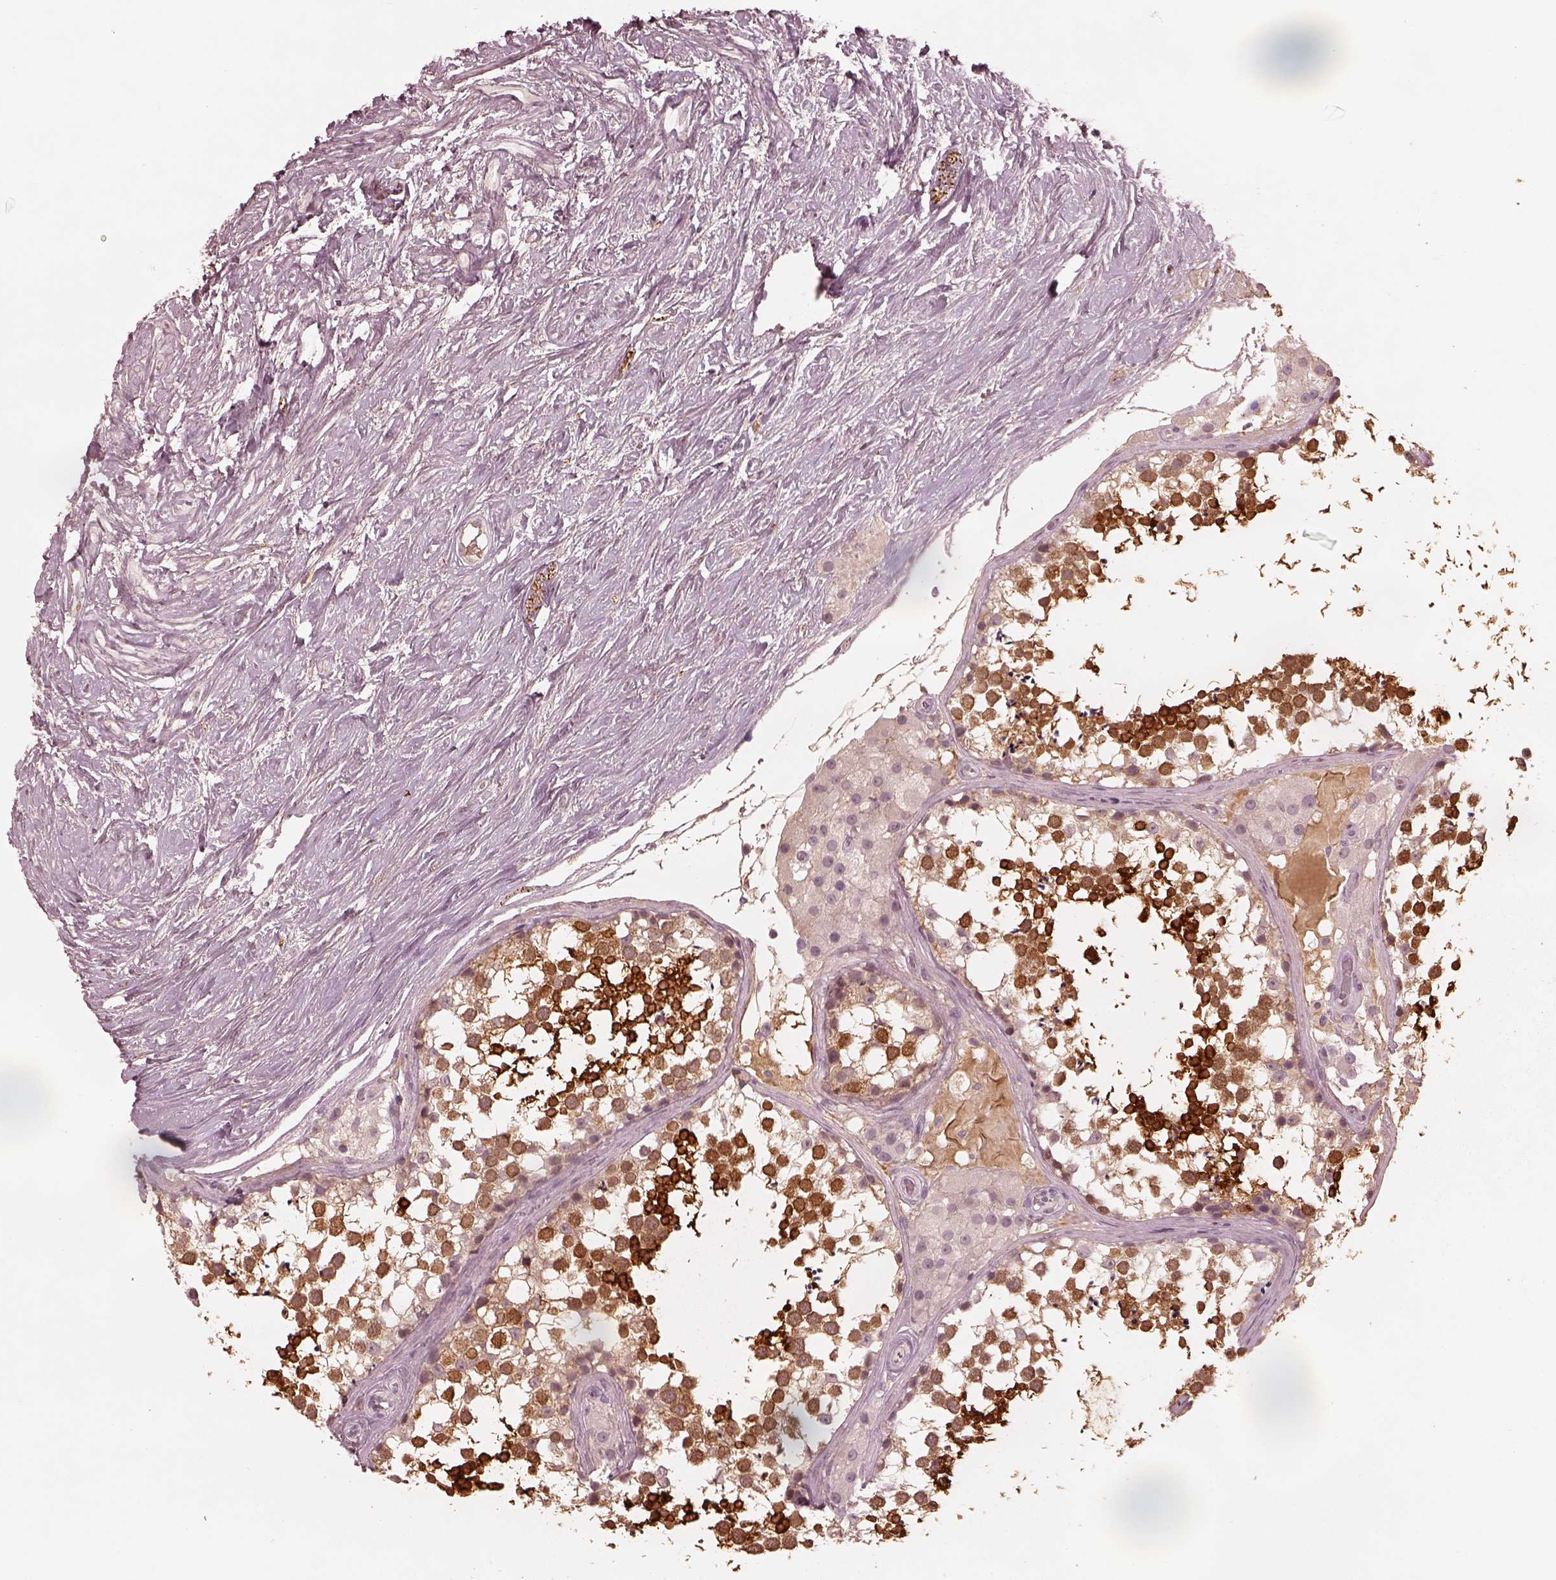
{"staining": {"intensity": "strong", "quantity": ">75%", "location": "cytoplasmic/membranous"}, "tissue": "testis", "cell_type": "Cells in seminiferous ducts", "image_type": "normal", "snomed": [{"axis": "morphology", "description": "Normal tissue, NOS"}, {"axis": "morphology", "description": "Seminoma, NOS"}, {"axis": "topography", "description": "Testis"}], "caption": "The image displays staining of normal testis, revealing strong cytoplasmic/membranous protein staining (brown color) within cells in seminiferous ducts.", "gene": "CALR3", "patient": {"sex": "male", "age": 65}}